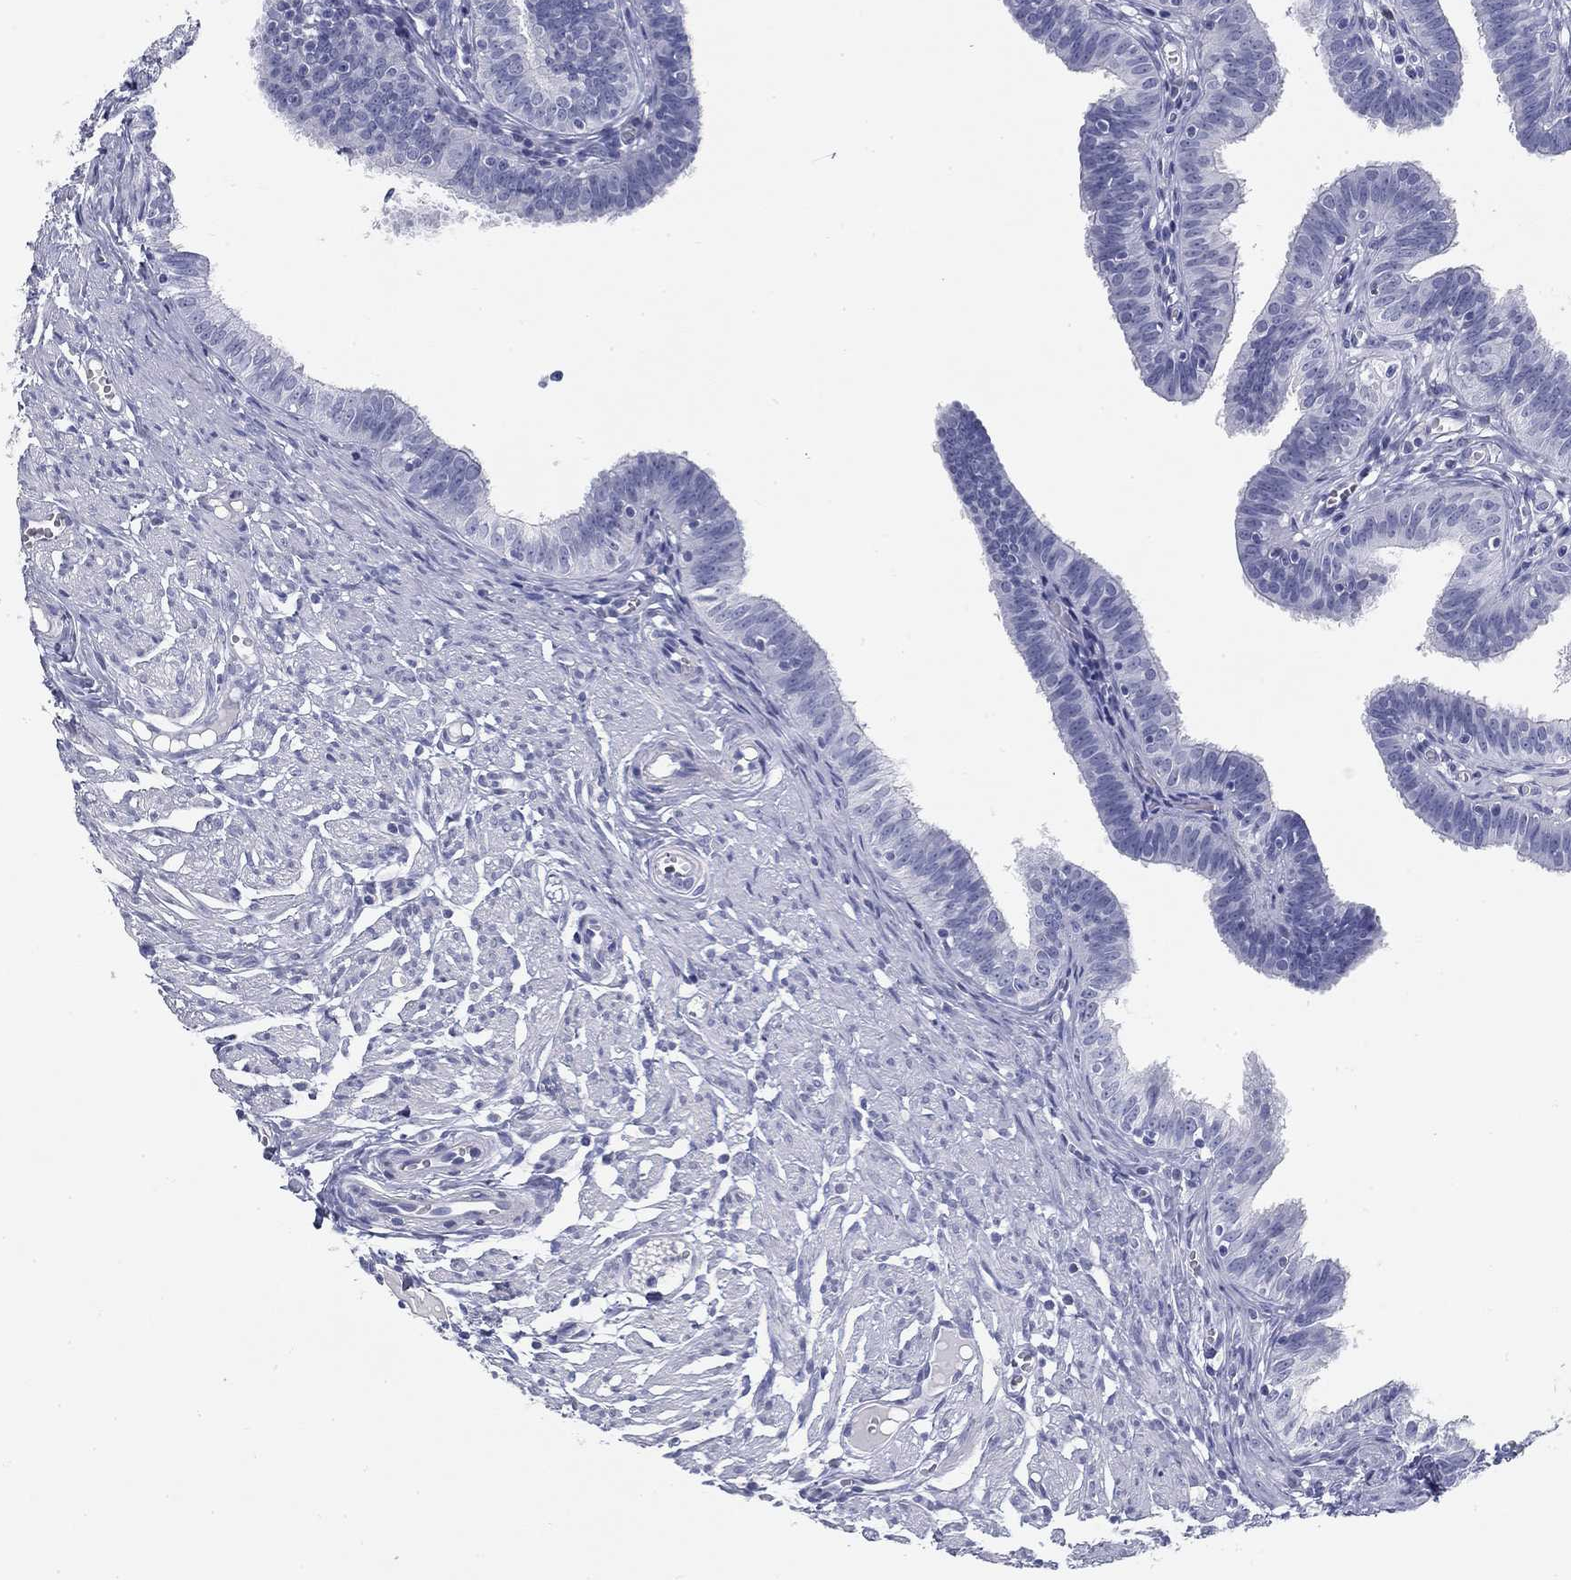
{"staining": {"intensity": "negative", "quantity": "none", "location": "none"}, "tissue": "fallopian tube", "cell_type": "Glandular cells", "image_type": "normal", "snomed": [{"axis": "morphology", "description": "Normal tissue, NOS"}, {"axis": "topography", "description": "Fallopian tube"}], "caption": "Immunohistochemical staining of benign fallopian tube reveals no significant staining in glandular cells. (Brightfield microscopy of DAB immunohistochemistry at high magnification).", "gene": "CD79B", "patient": {"sex": "female", "age": 25}}